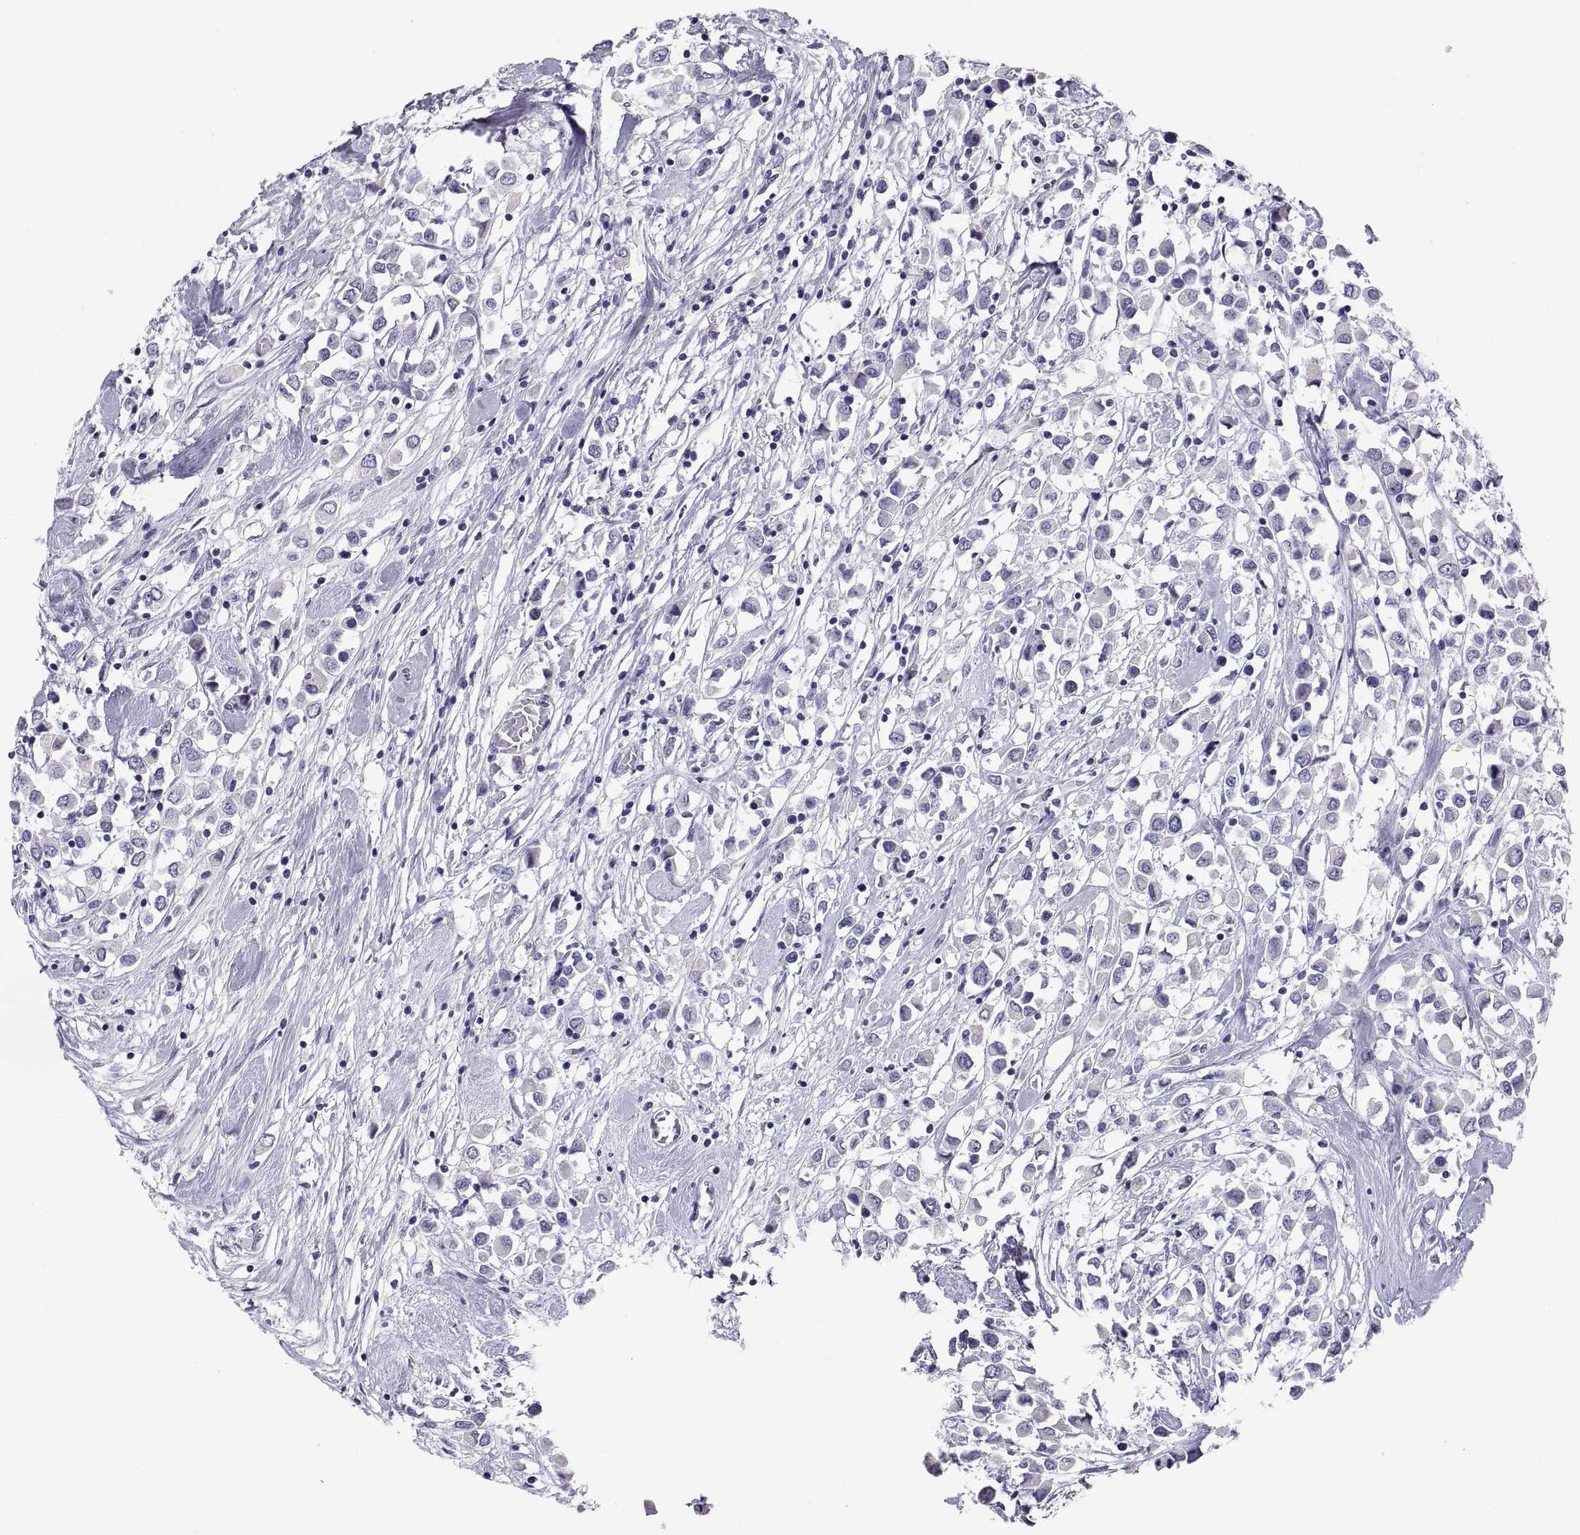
{"staining": {"intensity": "negative", "quantity": "none", "location": "none"}, "tissue": "breast cancer", "cell_type": "Tumor cells", "image_type": "cancer", "snomed": [{"axis": "morphology", "description": "Duct carcinoma"}, {"axis": "topography", "description": "Breast"}], "caption": "Immunohistochemical staining of breast cancer demonstrates no significant positivity in tumor cells.", "gene": "FAM170A", "patient": {"sex": "female", "age": 61}}